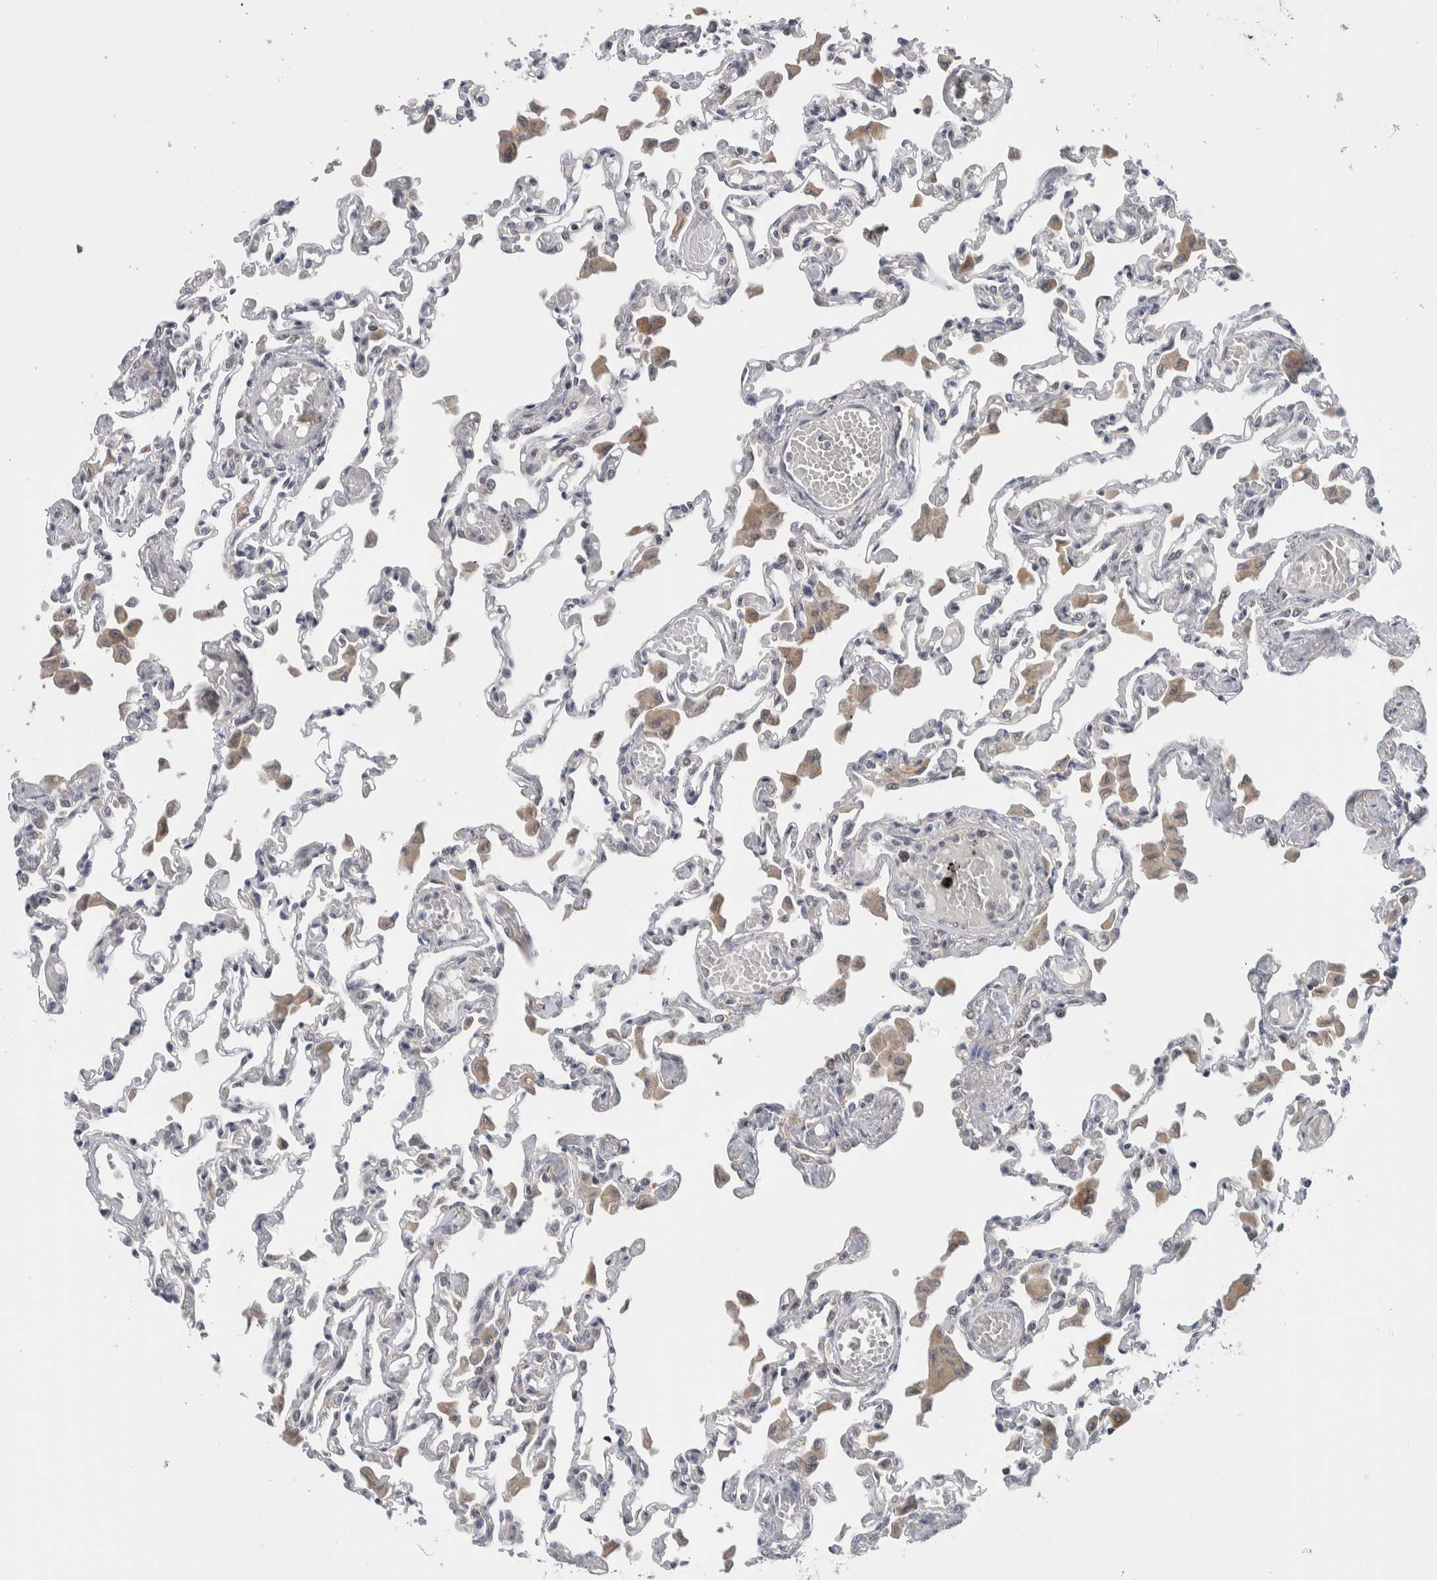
{"staining": {"intensity": "negative", "quantity": "none", "location": "none"}, "tissue": "lung", "cell_type": "Alveolar cells", "image_type": "normal", "snomed": [{"axis": "morphology", "description": "Normal tissue, NOS"}, {"axis": "topography", "description": "Bronchus"}, {"axis": "topography", "description": "Lung"}], "caption": "The photomicrograph reveals no significant staining in alveolar cells of lung. Nuclei are stained in blue.", "gene": "SHPK", "patient": {"sex": "female", "age": 49}}